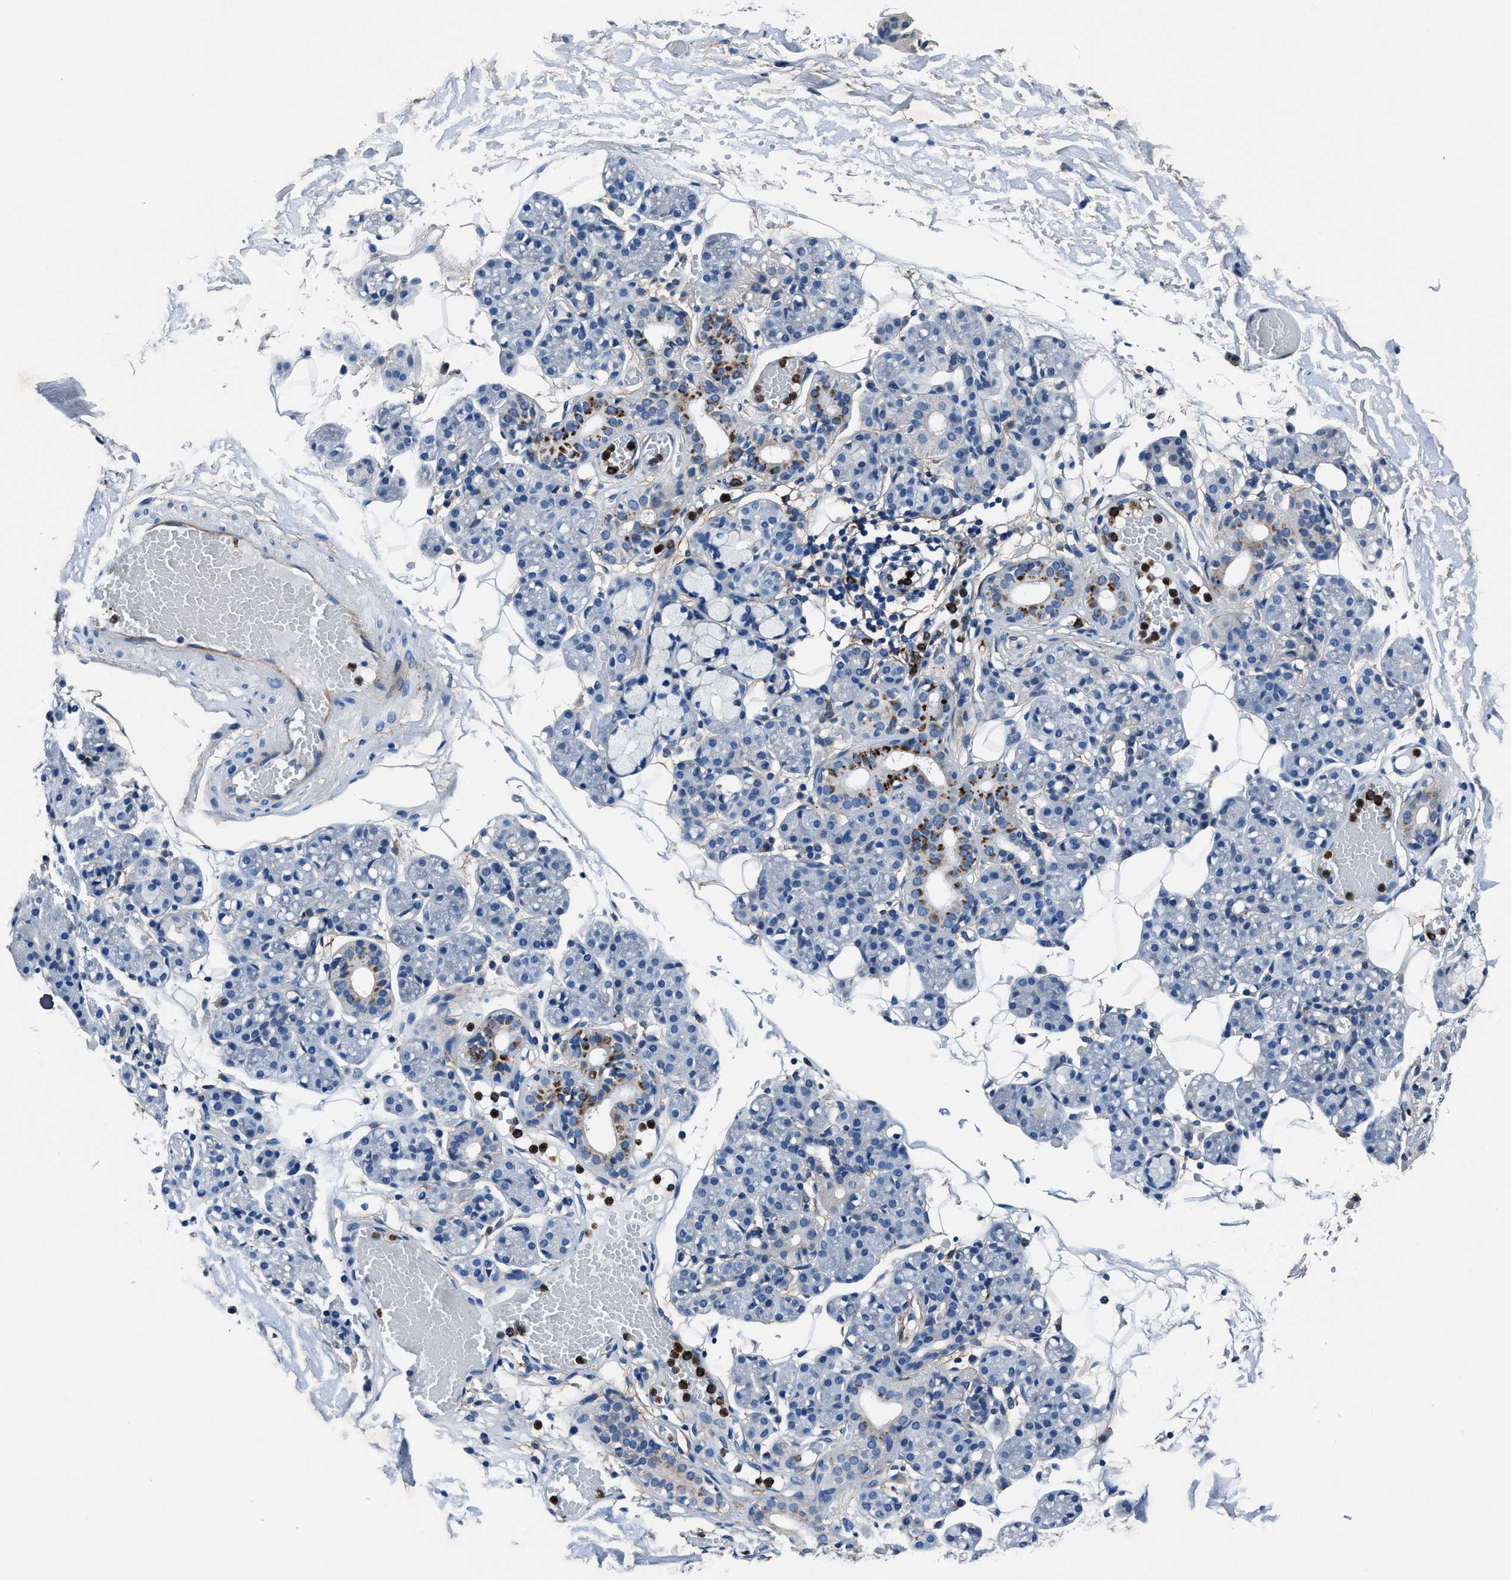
{"staining": {"intensity": "moderate", "quantity": "<25%", "location": "cytoplasmic/membranous"}, "tissue": "salivary gland", "cell_type": "Glandular cells", "image_type": "normal", "snomed": [{"axis": "morphology", "description": "Normal tissue, NOS"}, {"axis": "topography", "description": "Salivary gland"}], "caption": "Glandular cells reveal moderate cytoplasmic/membranous expression in about <25% of cells in normal salivary gland.", "gene": "FGL2", "patient": {"sex": "male", "age": 63}}